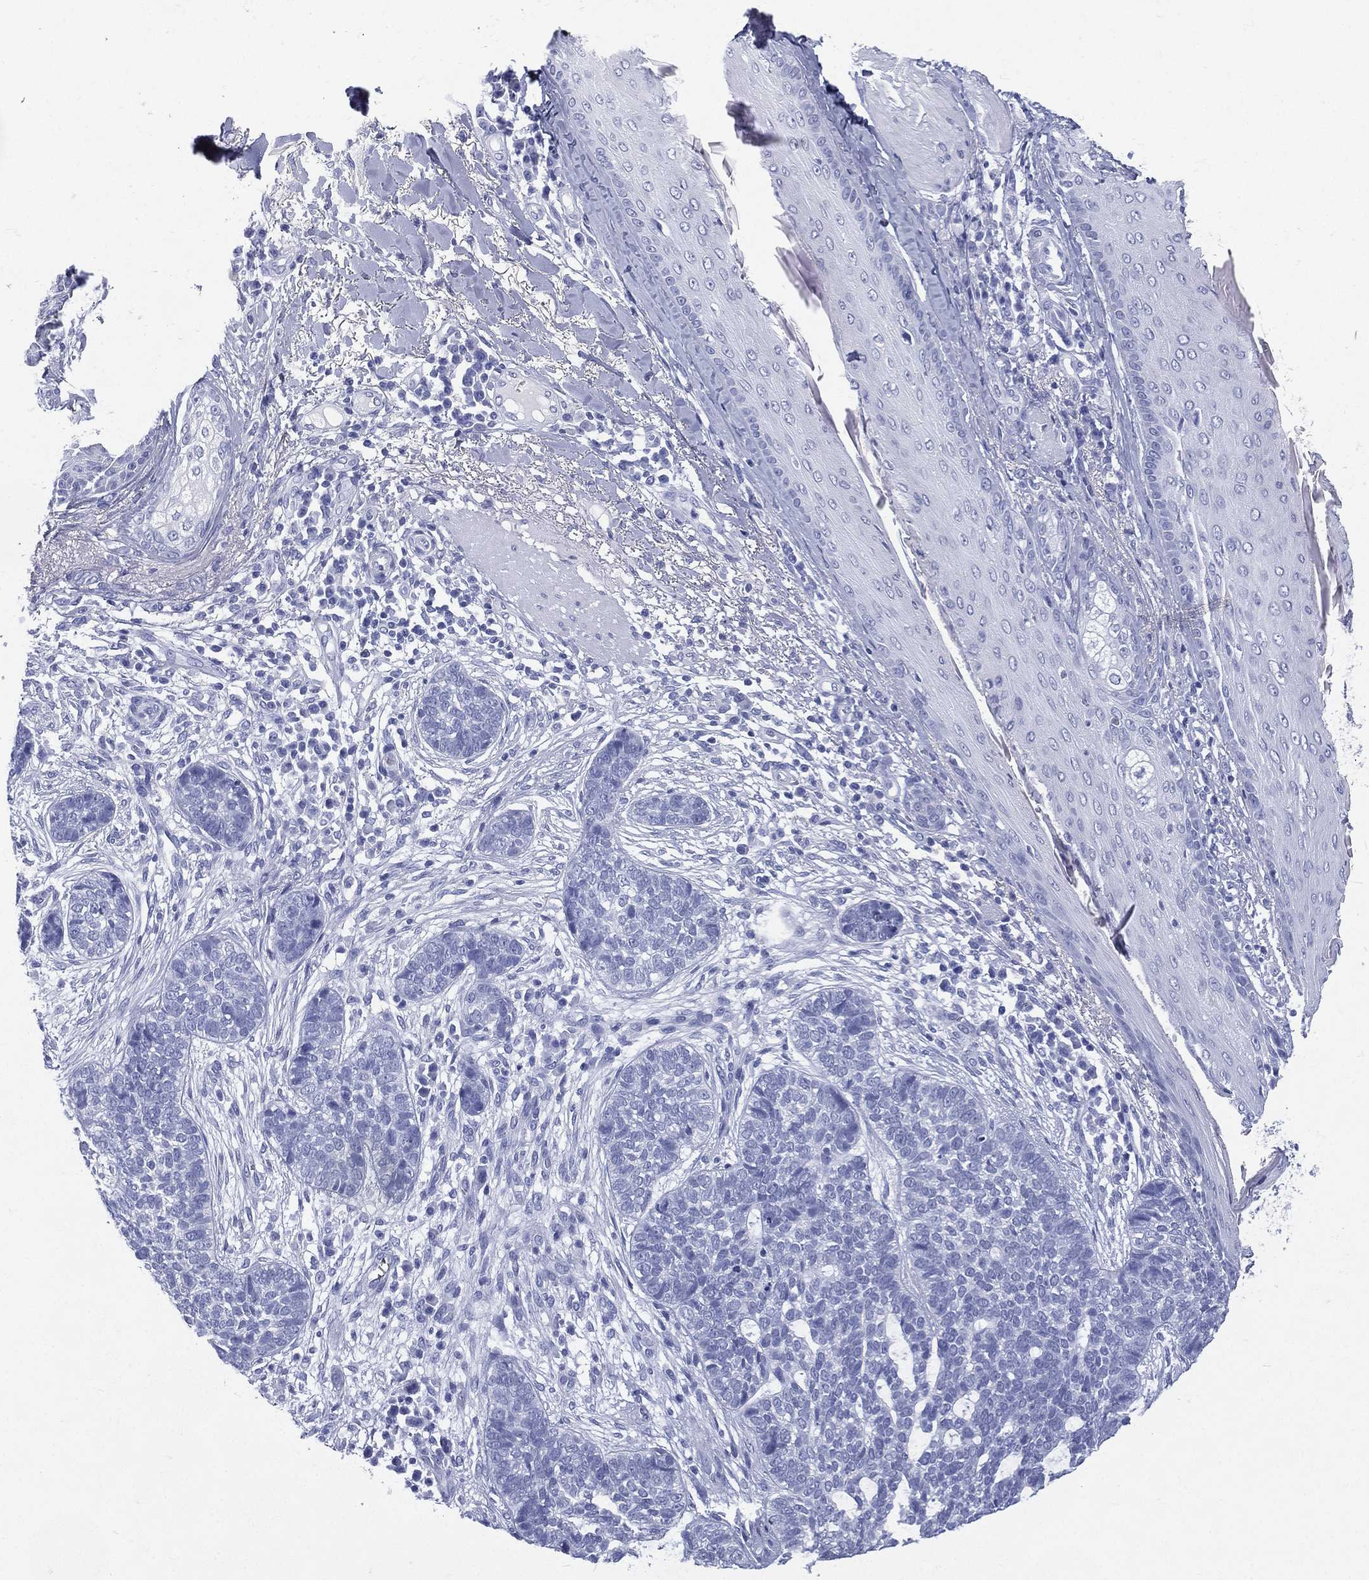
{"staining": {"intensity": "negative", "quantity": "none", "location": "none"}, "tissue": "skin cancer", "cell_type": "Tumor cells", "image_type": "cancer", "snomed": [{"axis": "morphology", "description": "Squamous cell carcinoma, NOS"}, {"axis": "topography", "description": "Skin"}], "caption": "Protein analysis of skin squamous cell carcinoma exhibits no significant expression in tumor cells.", "gene": "ETNPPL", "patient": {"sex": "male", "age": 88}}